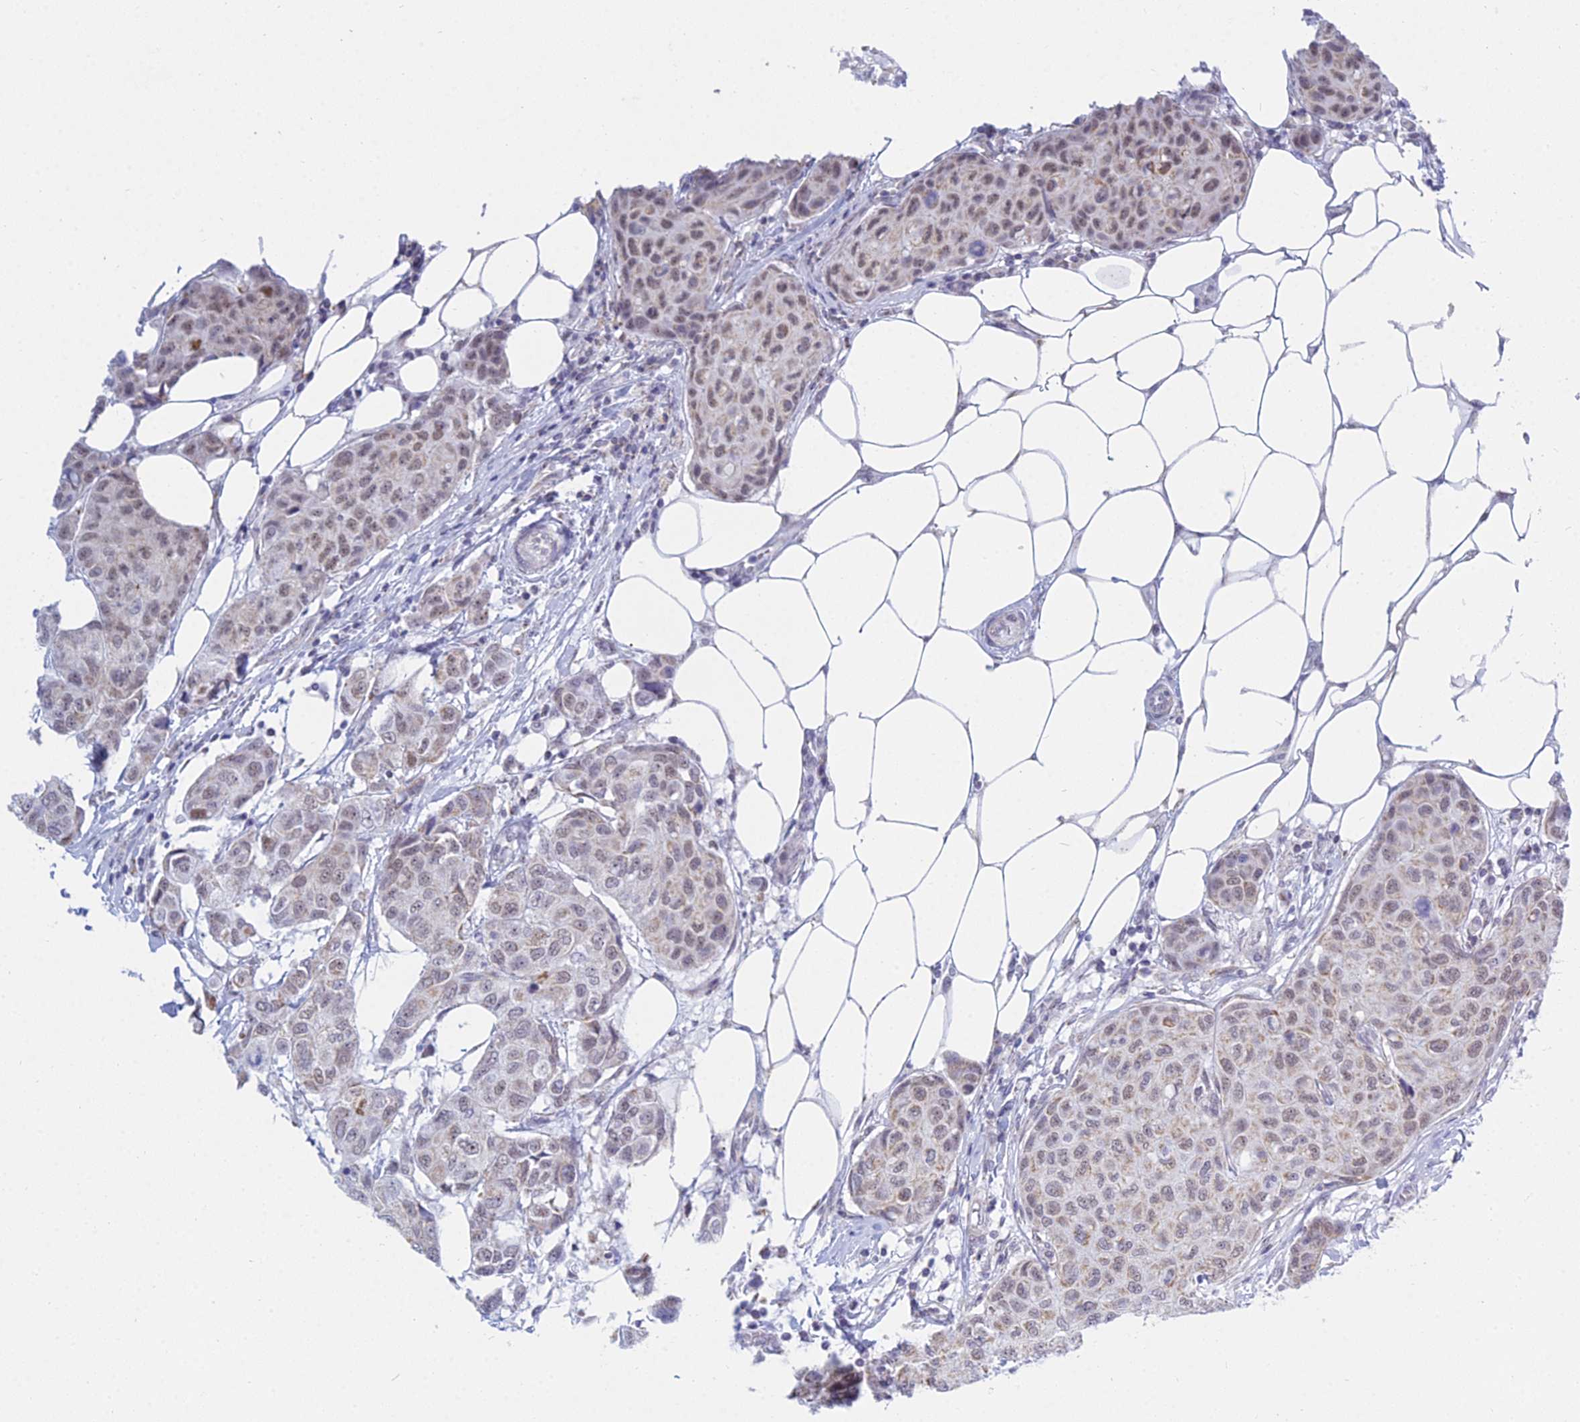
{"staining": {"intensity": "weak", "quantity": ">75%", "location": "cytoplasmic/membranous,nuclear"}, "tissue": "breast cancer", "cell_type": "Tumor cells", "image_type": "cancer", "snomed": [{"axis": "morphology", "description": "Duct carcinoma"}, {"axis": "topography", "description": "Breast"}], "caption": "There is low levels of weak cytoplasmic/membranous and nuclear staining in tumor cells of intraductal carcinoma (breast), as demonstrated by immunohistochemical staining (brown color).", "gene": "KLF14", "patient": {"sex": "female", "age": 80}}